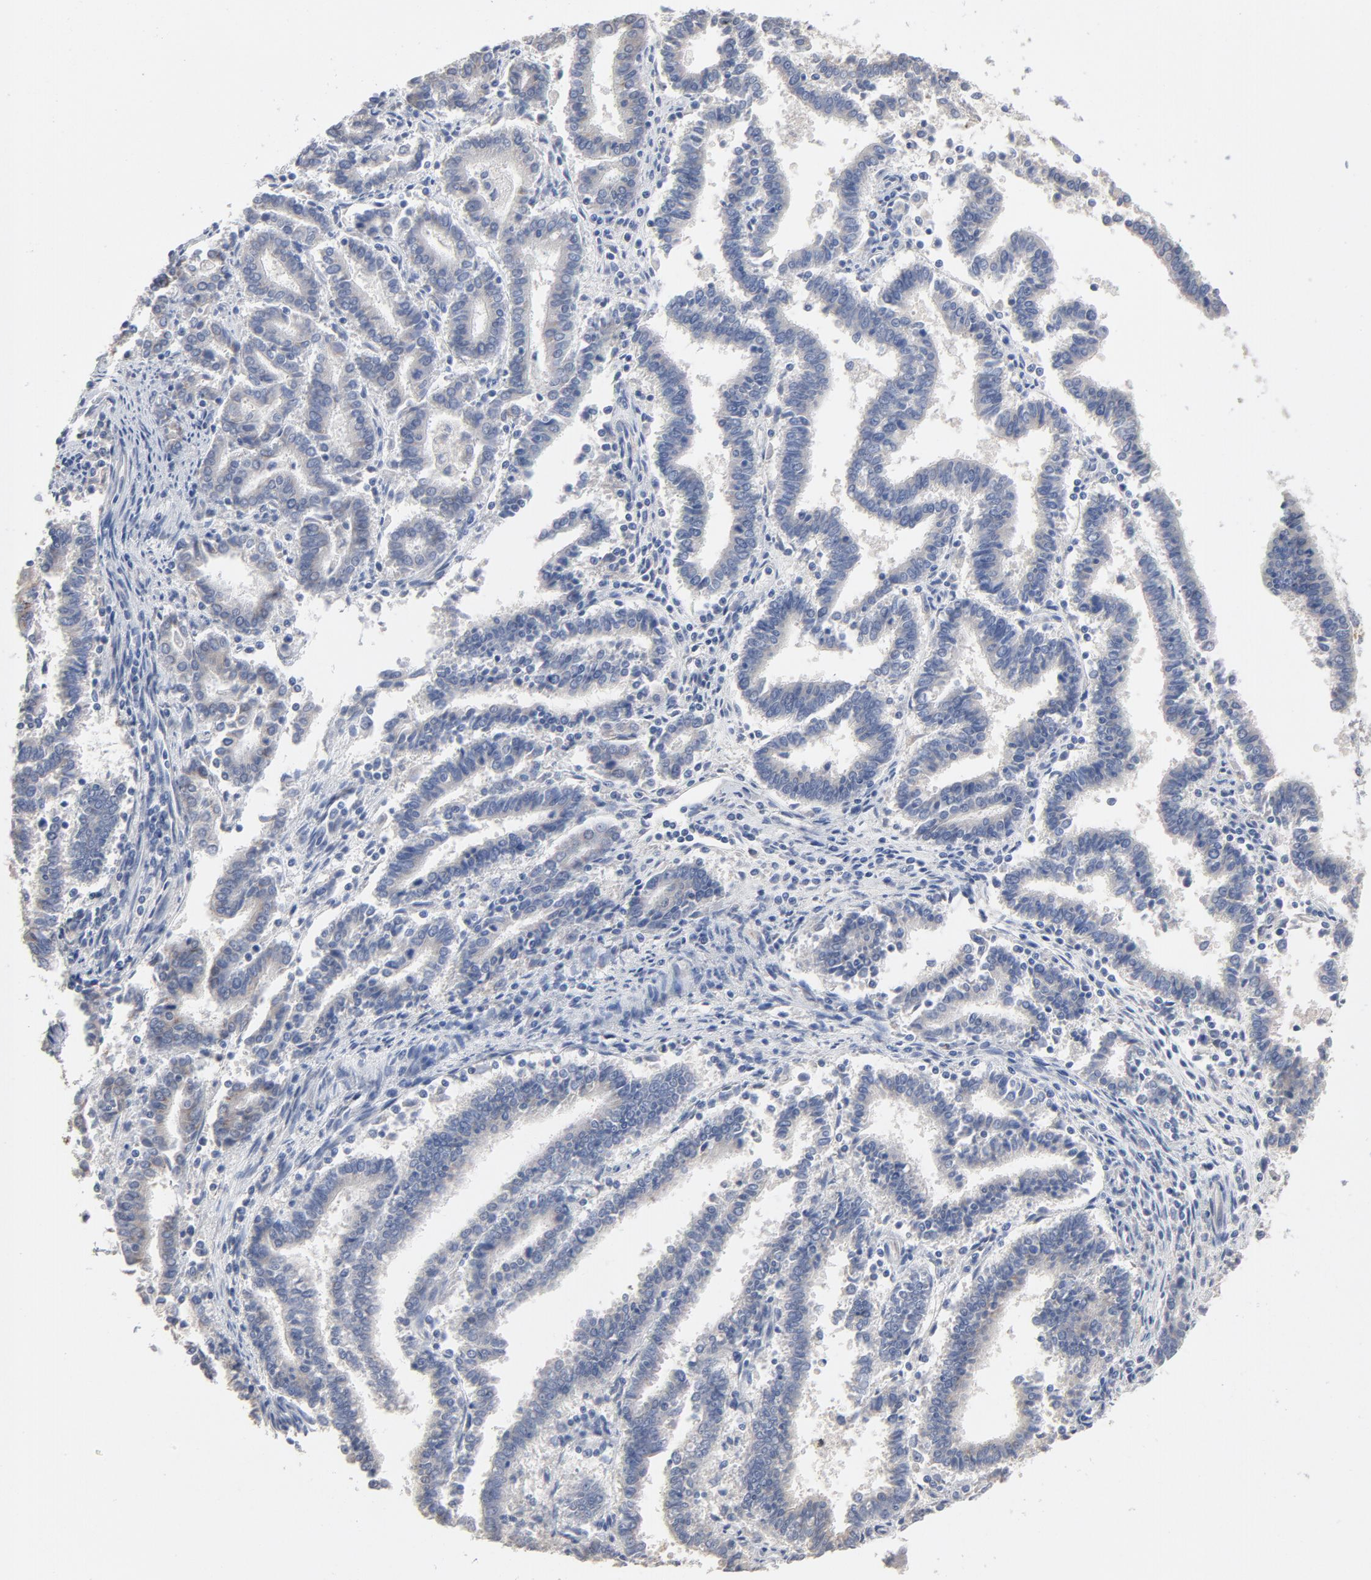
{"staining": {"intensity": "negative", "quantity": "none", "location": "none"}, "tissue": "endometrial cancer", "cell_type": "Tumor cells", "image_type": "cancer", "snomed": [{"axis": "morphology", "description": "Adenocarcinoma, NOS"}, {"axis": "topography", "description": "Uterus"}], "caption": "Immunohistochemical staining of human endometrial cancer exhibits no significant expression in tumor cells.", "gene": "AK7", "patient": {"sex": "female", "age": 83}}